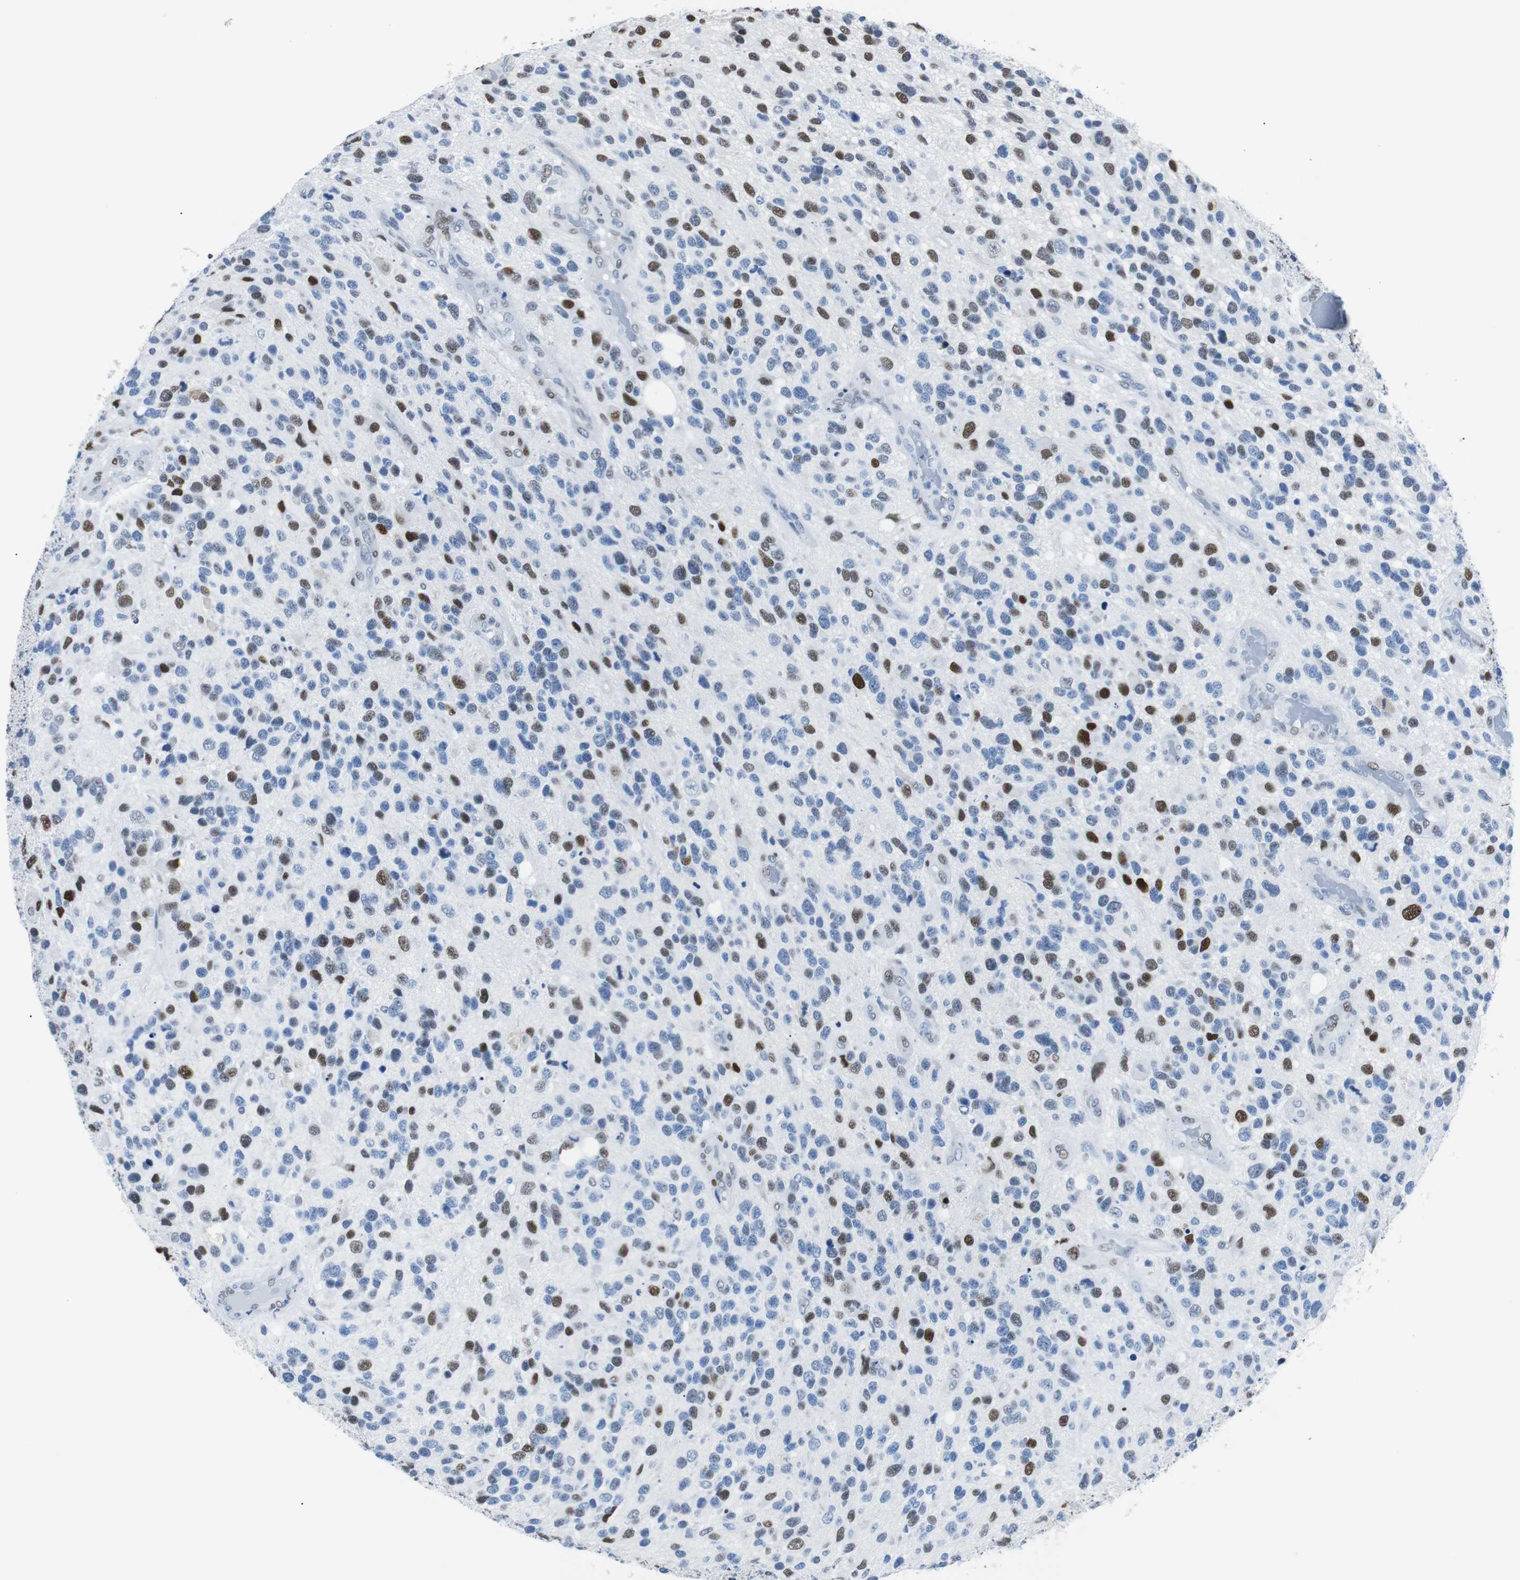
{"staining": {"intensity": "moderate", "quantity": "25%-75%", "location": "nuclear"}, "tissue": "glioma", "cell_type": "Tumor cells", "image_type": "cancer", "snomed": [{"axis": "morphology", "description": "Glioma, malignant, High grade"}, {"axis": "topography", "description": "Brain"}], "caption": "The photomicrograph displays immunohistochemical staining of malignant glioma (high-grade). There is moderate nuclear staining is seen in approximately 25%-75% of tumor cells.", "gene": "JUN", "patient": {"sex": "female", "age": 58}}